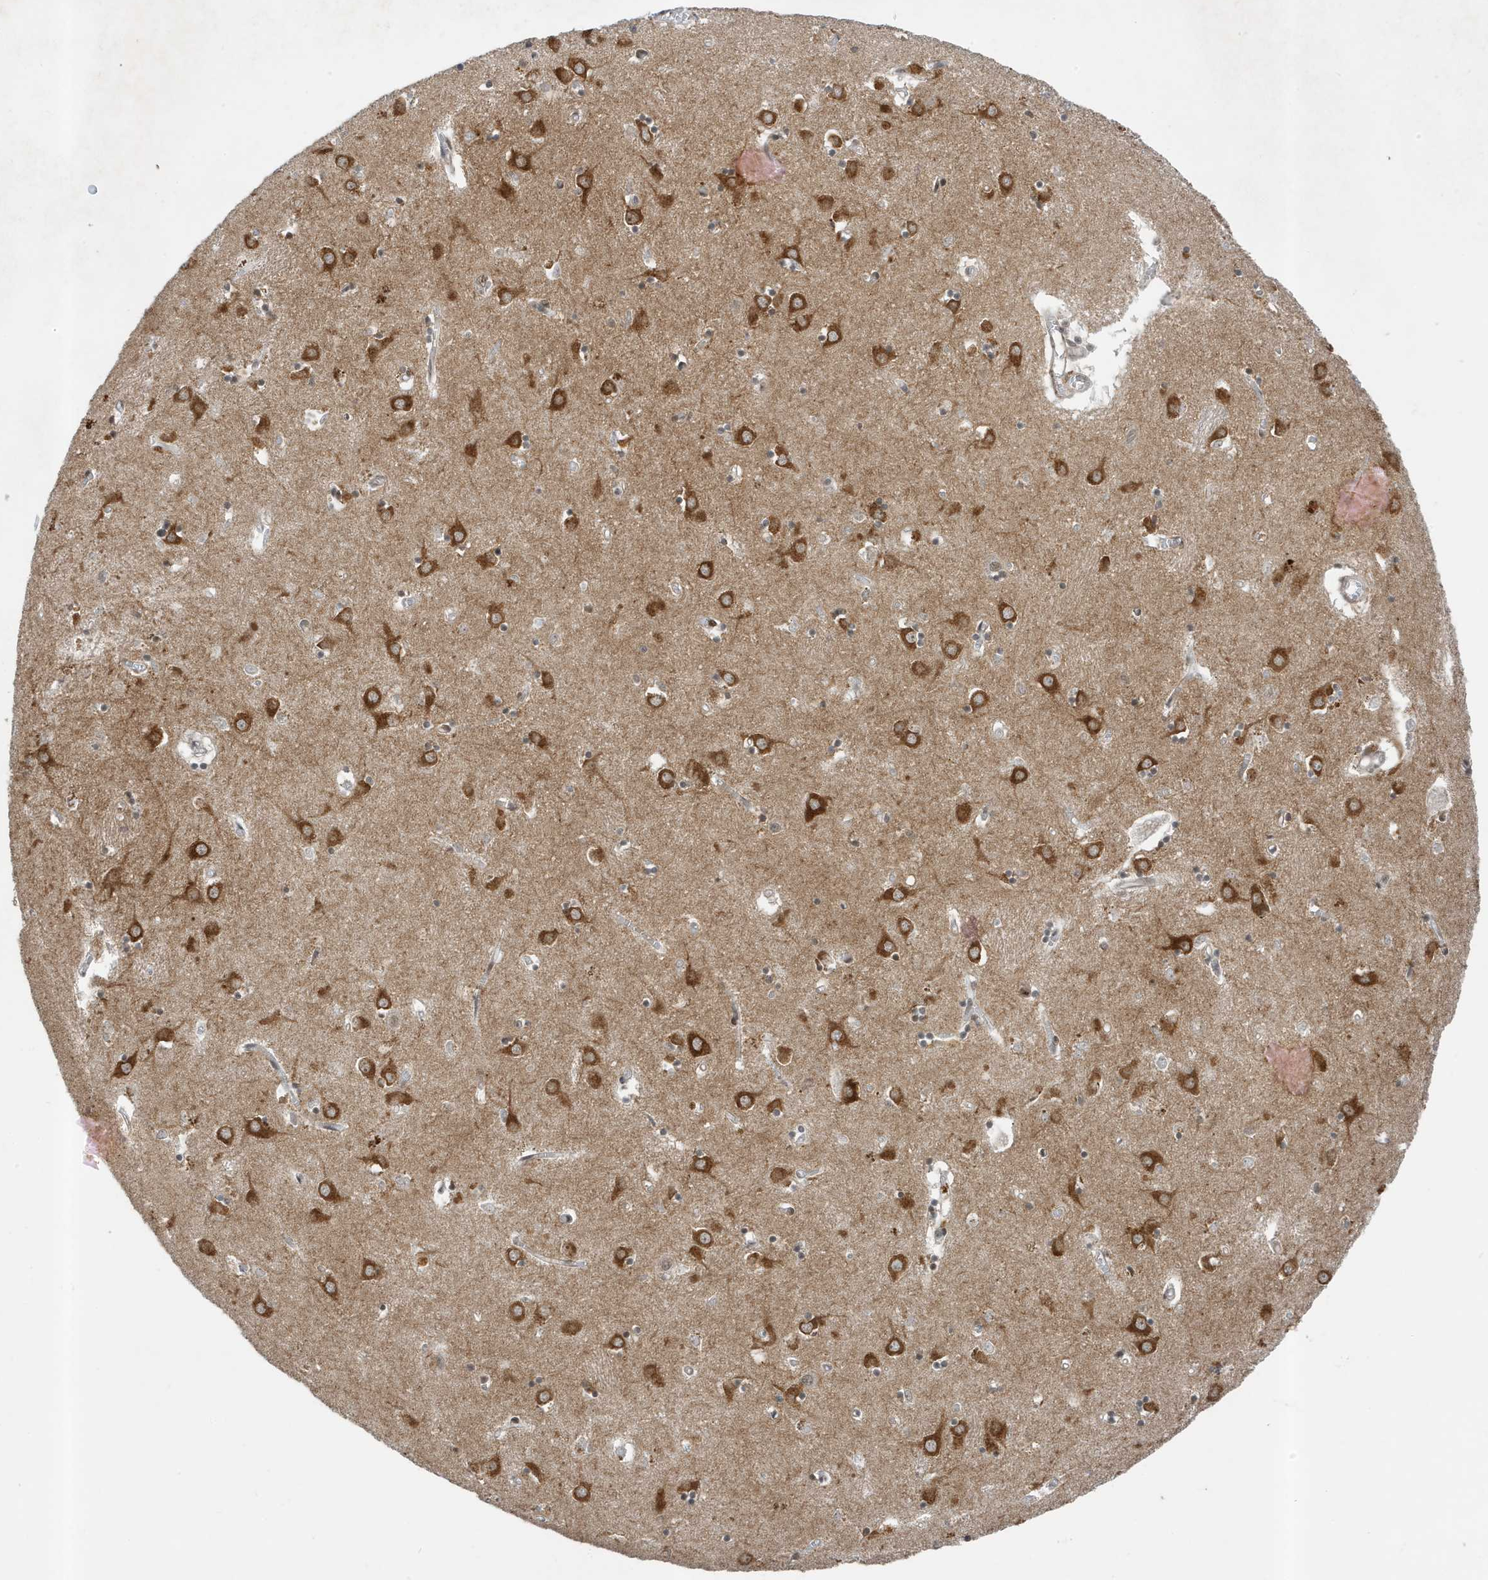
{"staining": {"intensity": "moderate", "quantity": "25%-75%", "location": "cytoplasmic/membranous,nuclear"}, "tissue": "caudate", "cell_type": "Glial cells", "image_type": "normal", "snomed": [{"axis": "morphology", "description": "Normal tissue, NOS"}, {"axis": "topography", "description": "Lateral ventricle wall"}], "caption": "Immunohistochemistry of unremarkable caudate reveals medium levels of moderate cytoplasmic/membranous,nuclear positivity in approximately 25%-75% of glial cells.", "gene": "MAST3", "patient": {"sex": "male", "age": 70}}